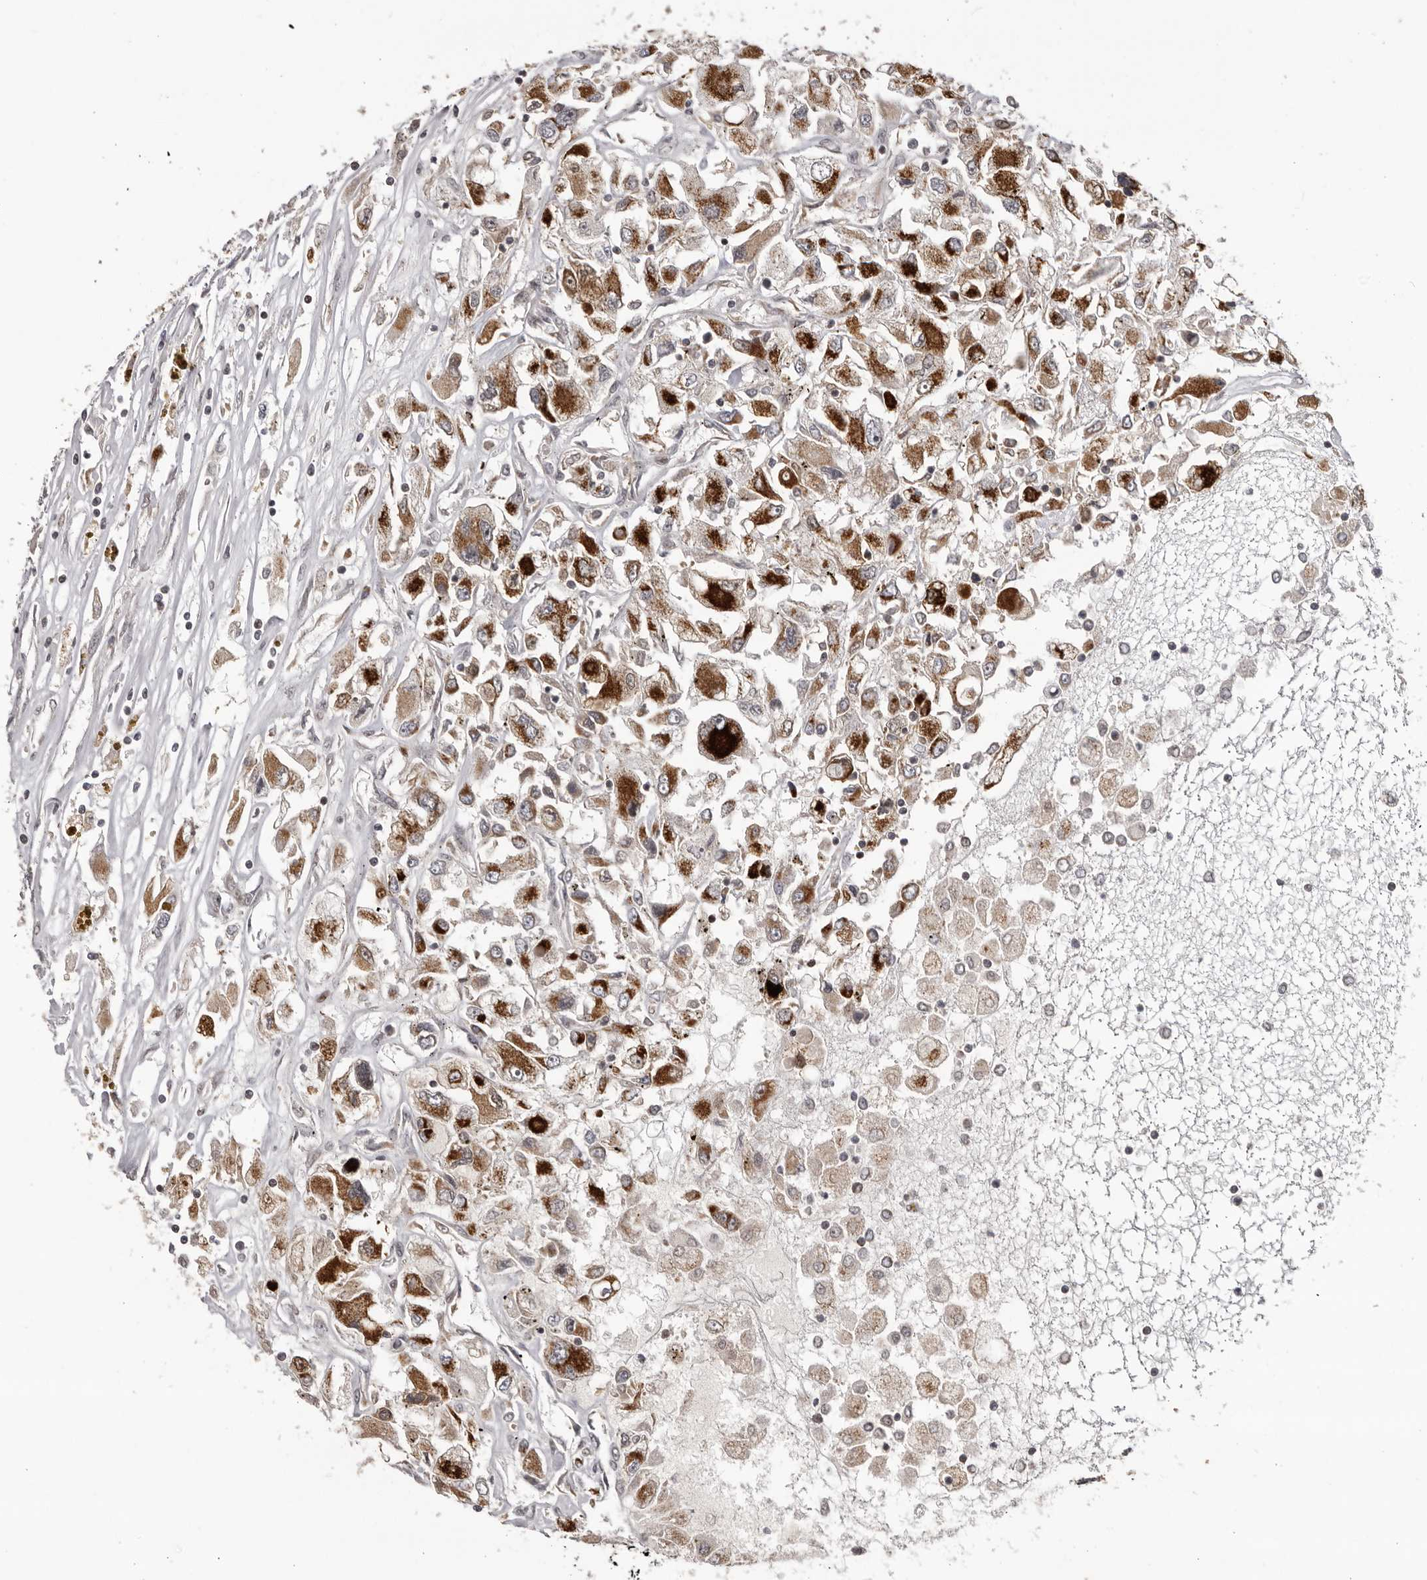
{"staining": {"intensity": "strong", "quantity": ">75%", "location": "cytoplasmic/membranous"}, "tissue": "renal cancer", "cell_type": "Tumor cells", "image_type": "cancer", "snomed": [{"axis": "morphology", "description": "Adenocarcinoma, NOS"}, {"axis": "topography", "description": "Kidney"}], "caption": "This image demonstrates renal cancer stained with immunohistochemistry to label a protein in brown. The cytoplasmic/membranous of tumor cells show strong positivity for the protein. Nuclei are counter-stained blue.", "gene": "C17orf99", "patient": {"sex": "female", "age": 52}}